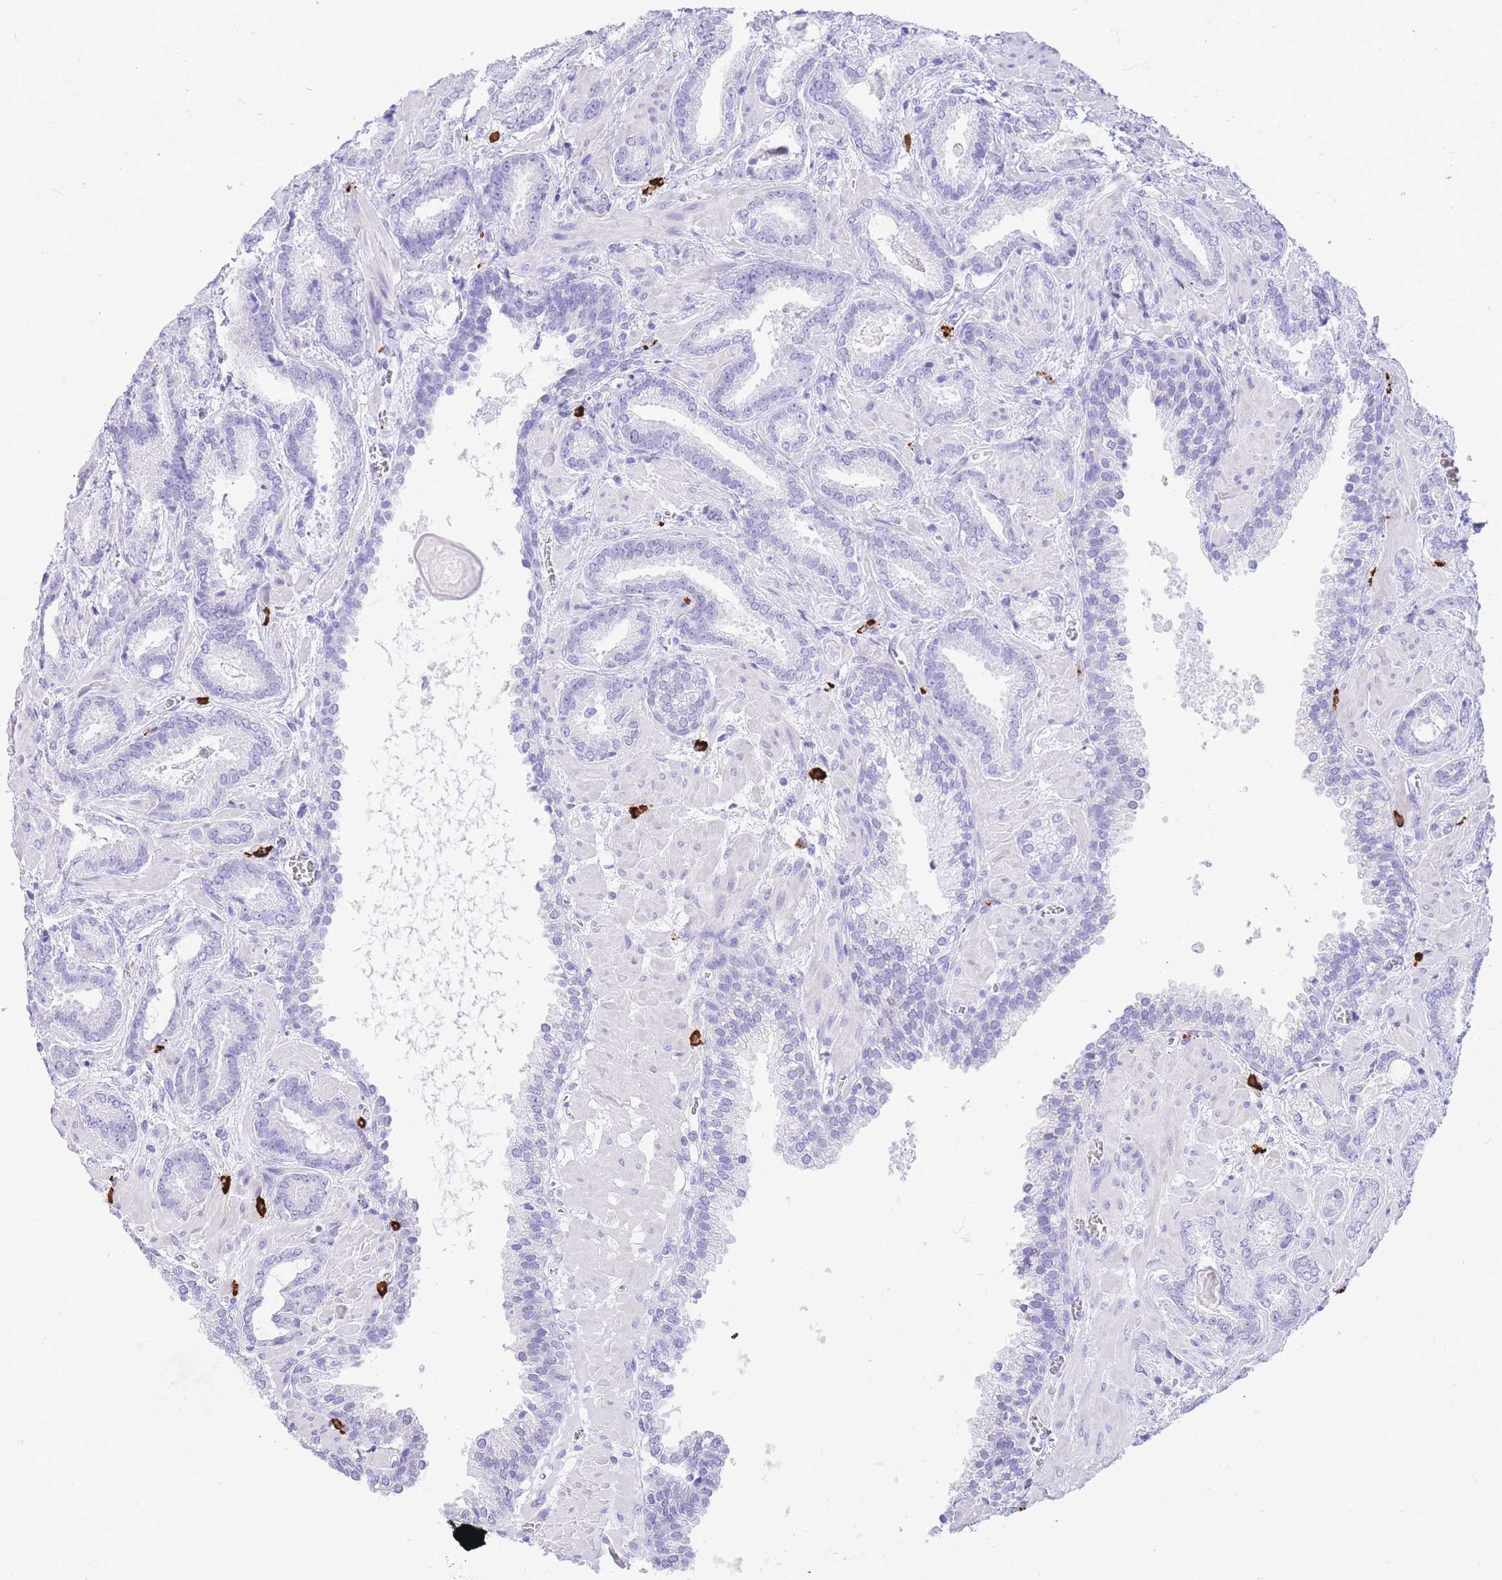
{"staining": {"intensity": "negative", "quantity": "none", "location": "none"}, "tissue": "prostate cancer", "cell_type": "Tumor cells", "image_type": "cancer", "snomed": [{"axis": "morphology", "description": "Adenocarcinoma, Low grade"}, {"axis": "topography", "description": "Prostate"}], "caption": "Tumor cells are negative for protein expression in human prostate cancer (low-grade adenocarcinoma). (Brightfield microscopy of DAB IHC at high magnification).", "gene": "HERC1", "patient": {"sex": "male", "age": 62}}